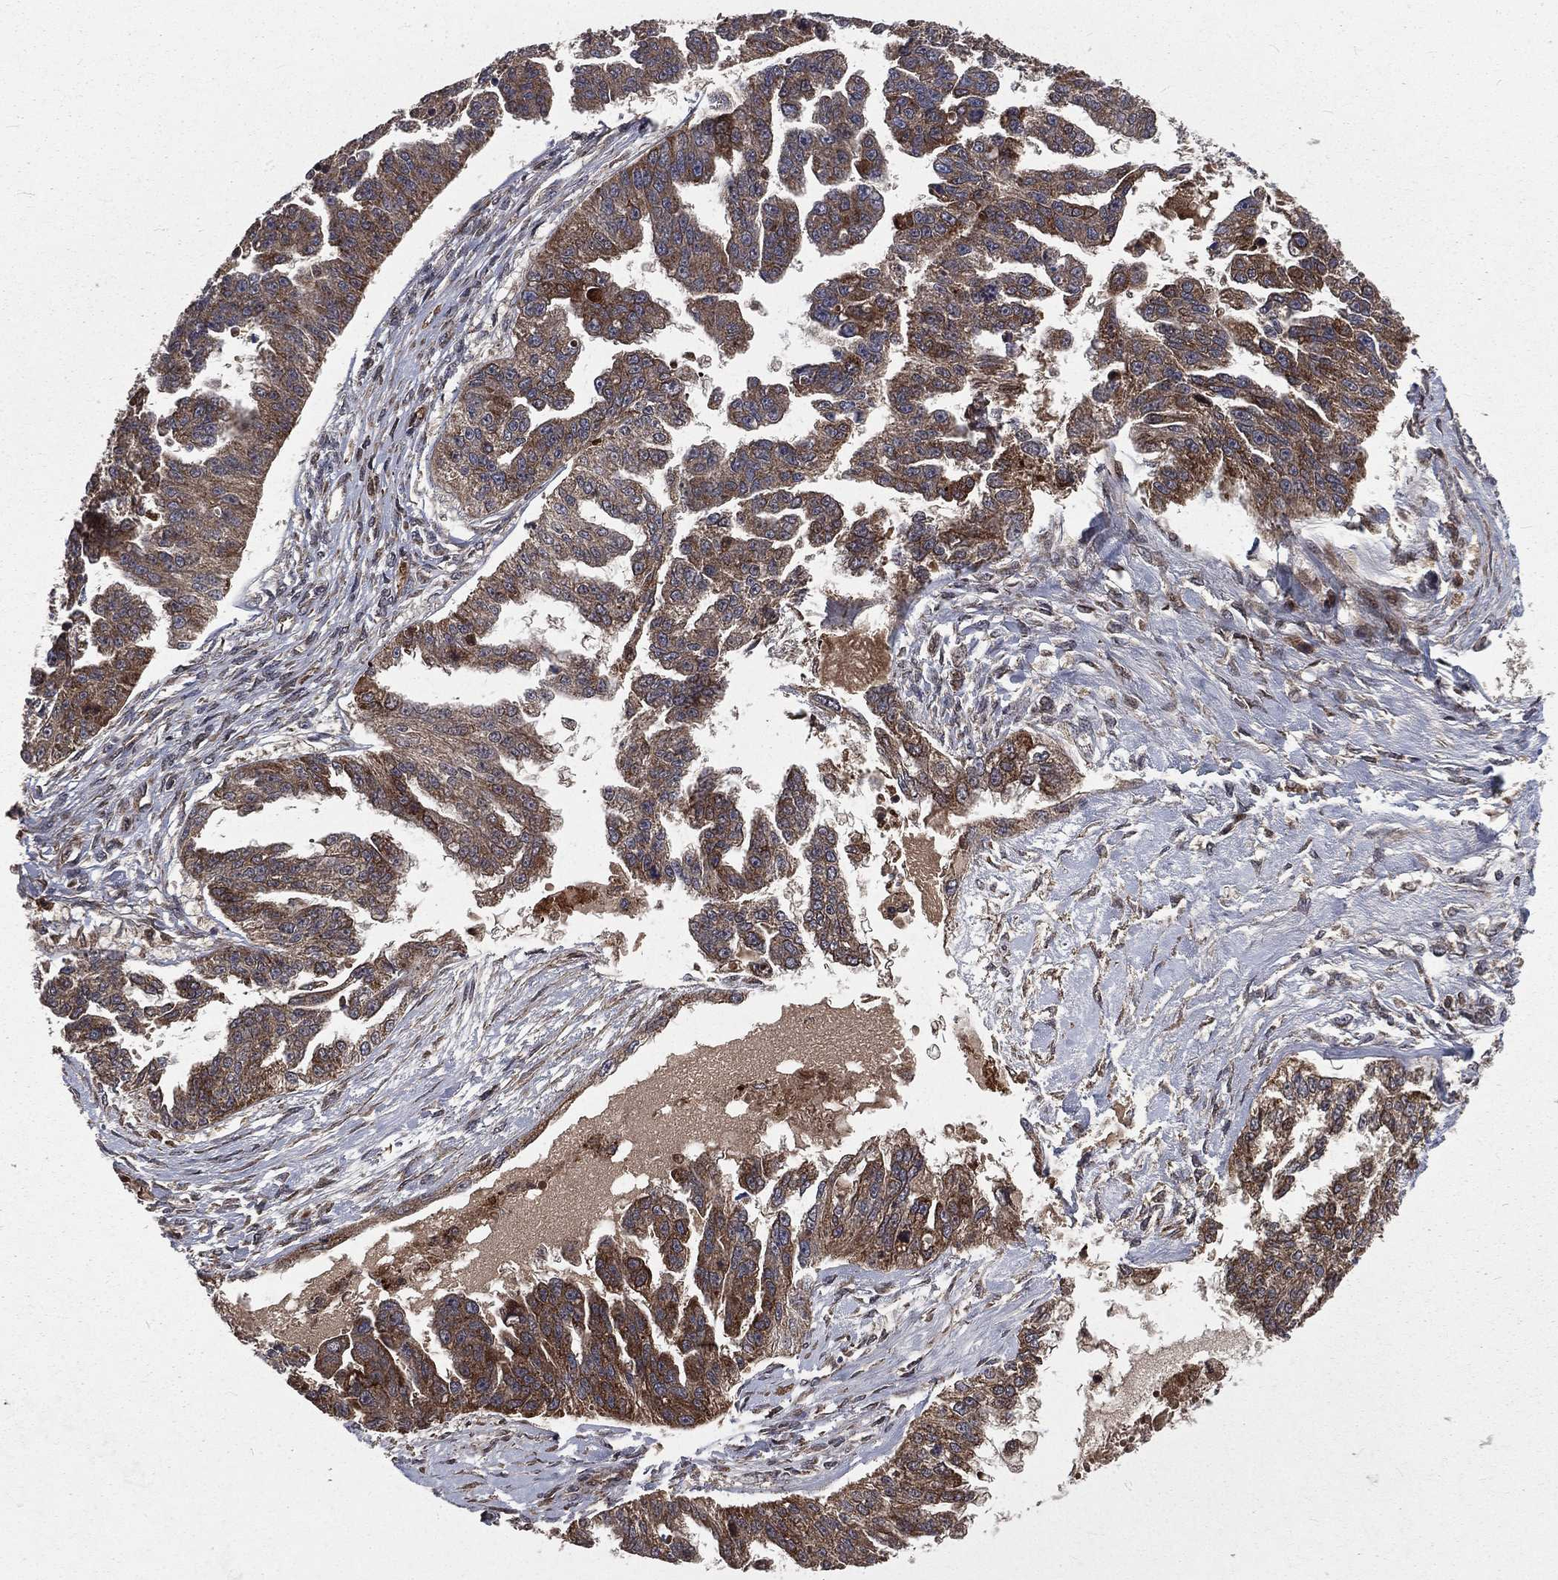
{"staining": {"intensity": "moderate", "quantity": ">75%", "location": "cytoplasmic/membranous"}, "tissue": "ovarian cancer", "cell_type": "Tumor cells", "image_type": "cancer", "snomed": [{"axis": "morphology", "description": "Cystadenocarcinoma, serous, NOS"}, {"axis": "topography", "description": "Ovary"}], "caption": "This image exhibits immunohistochemistry (IHC) staining of human ovarian serous cystadenocarcinoma, with medium moderate cytoplasmic/membranous positivity in about >75% of tumor cells.", "gene": "LENG8", "patient": {"sex": "female", "age": 58}}